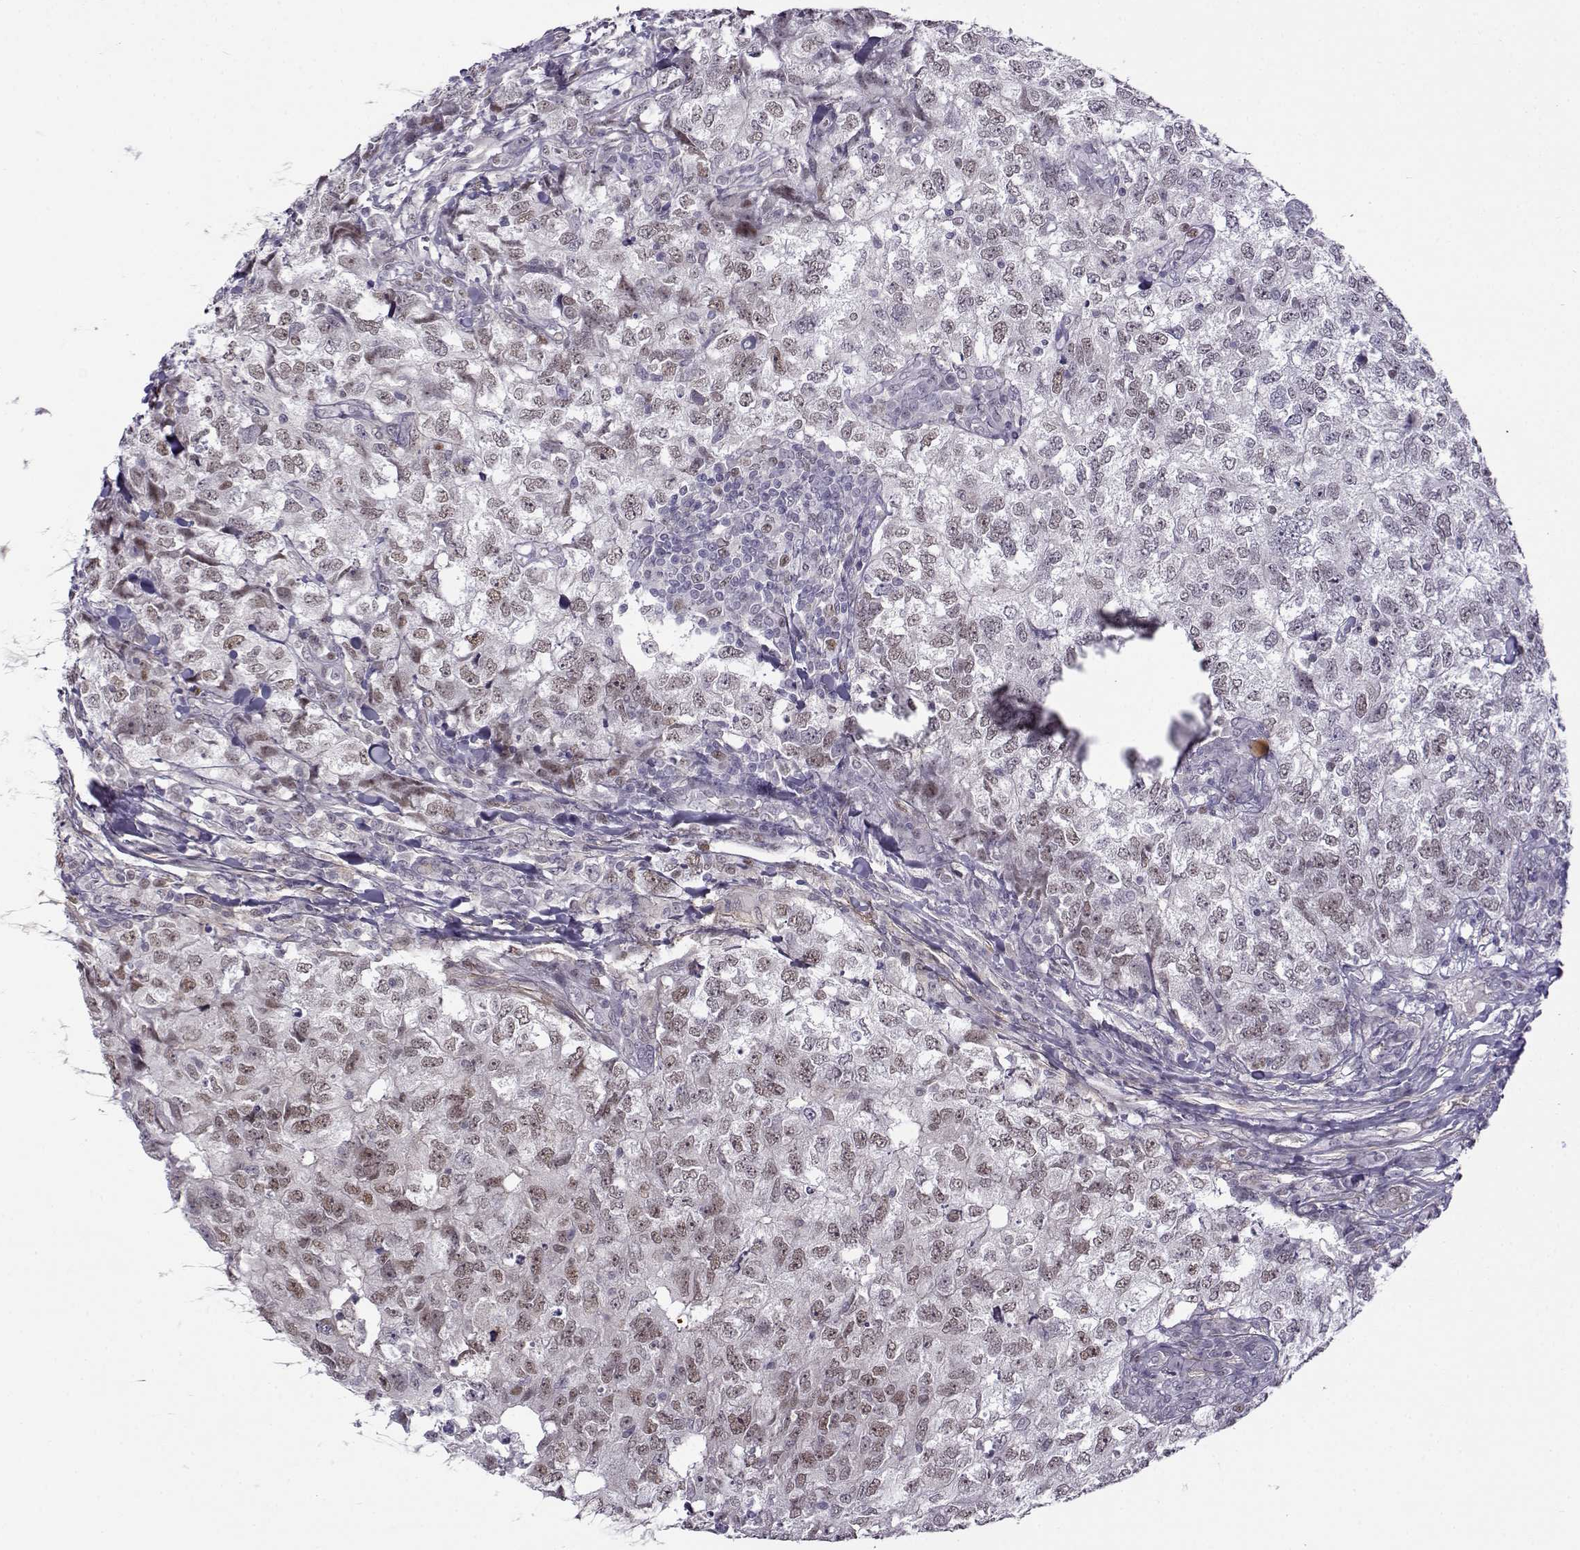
{"staining": {"intensity": "weak", "quantity": "25%-75%", "location": "nuclear"}, "tissue": "breast cancer", "cell_type": "Tumor cells", "image_type": "cancer", "snomed": [{"axis": "morphology", "description": "Duct carcinoma"}, {"axis": "topography", "description": "Breast"}], "caption": "A high-resolution photomicrograph shows immunohistochemistry (IHC) staining of breast infiltrating ductal carcinoma, which displays weak nuclear expression in about 25%-75% of tumor cells.", "gene": "BACH1", "patient": {"sex": "female", "age": 30}}